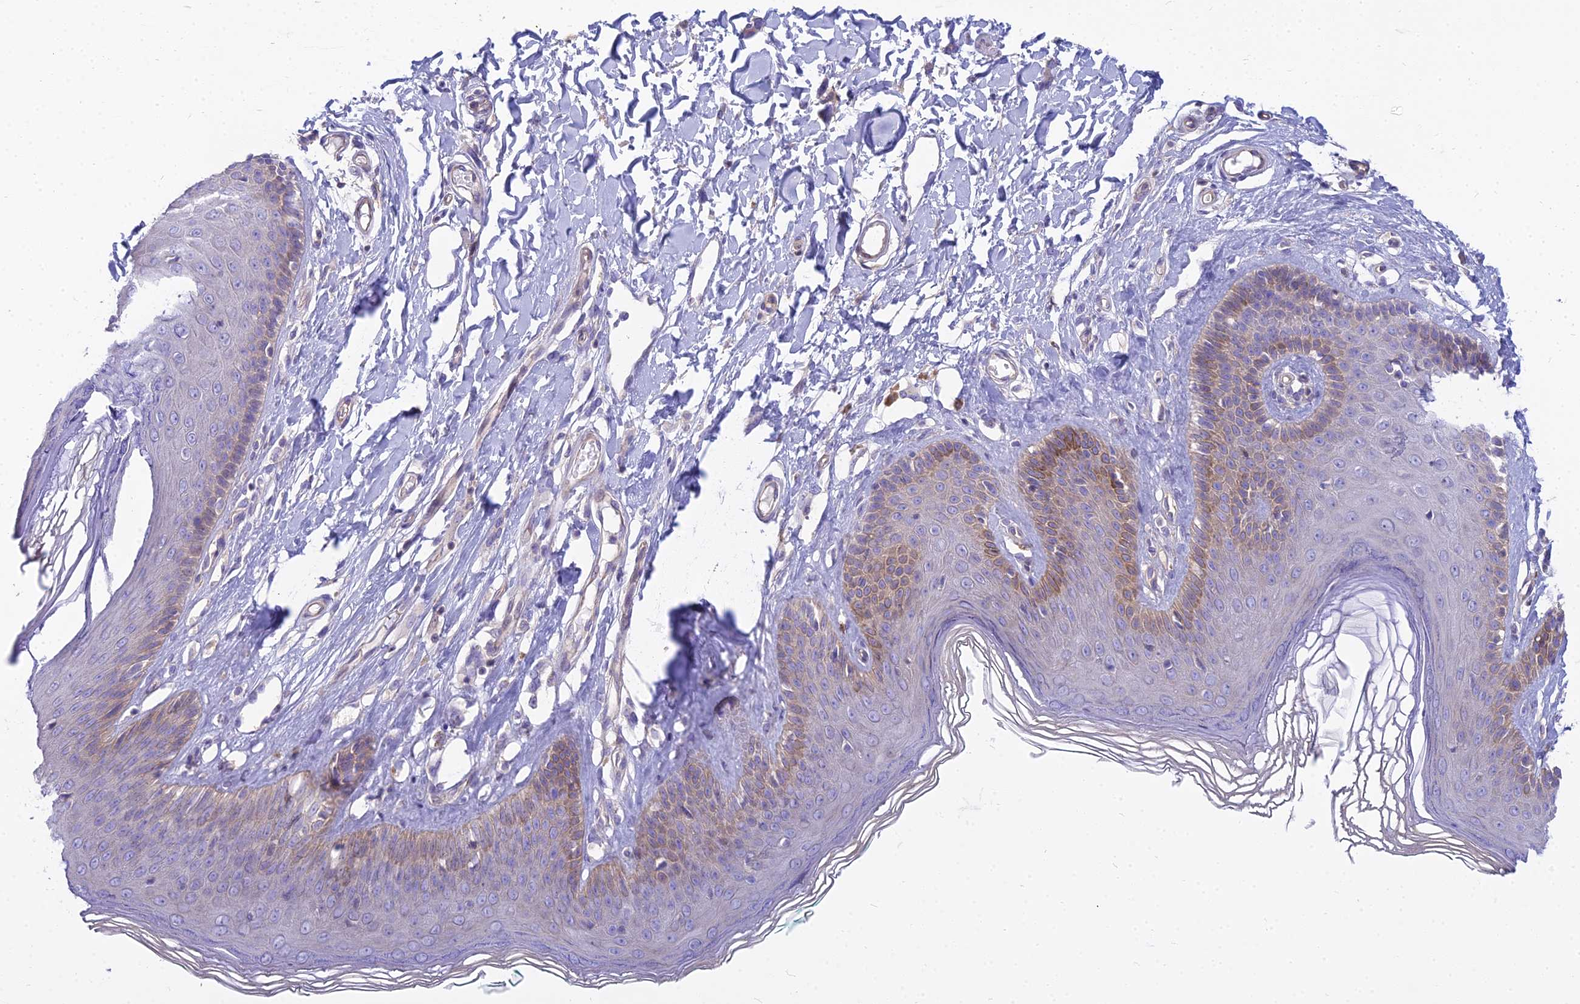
{"staining": {"intensity": "moderate", "quantity": "25%-75%", "location": "cytoplasmic/membranous"}, "tissue": "skin", "cell_type": "Epidermal cells", "image_type": "normal", "snomed": [{"axis": "morphology", "description": "Normal tissue, NOS"}, {"axis": "morphology", "description": "Squamous cell carcinoma, NOS"}, {"axis": "topography", "description": "Vulva"}], "caption": "This micrograph shows IHC staining of normal human skin, with medium moderate cytoplasmic/membranous staining in about 25%-75% of epidermal cells.", "gene": "SMIM24", "patient": {"sex": "female", "age": 85}}